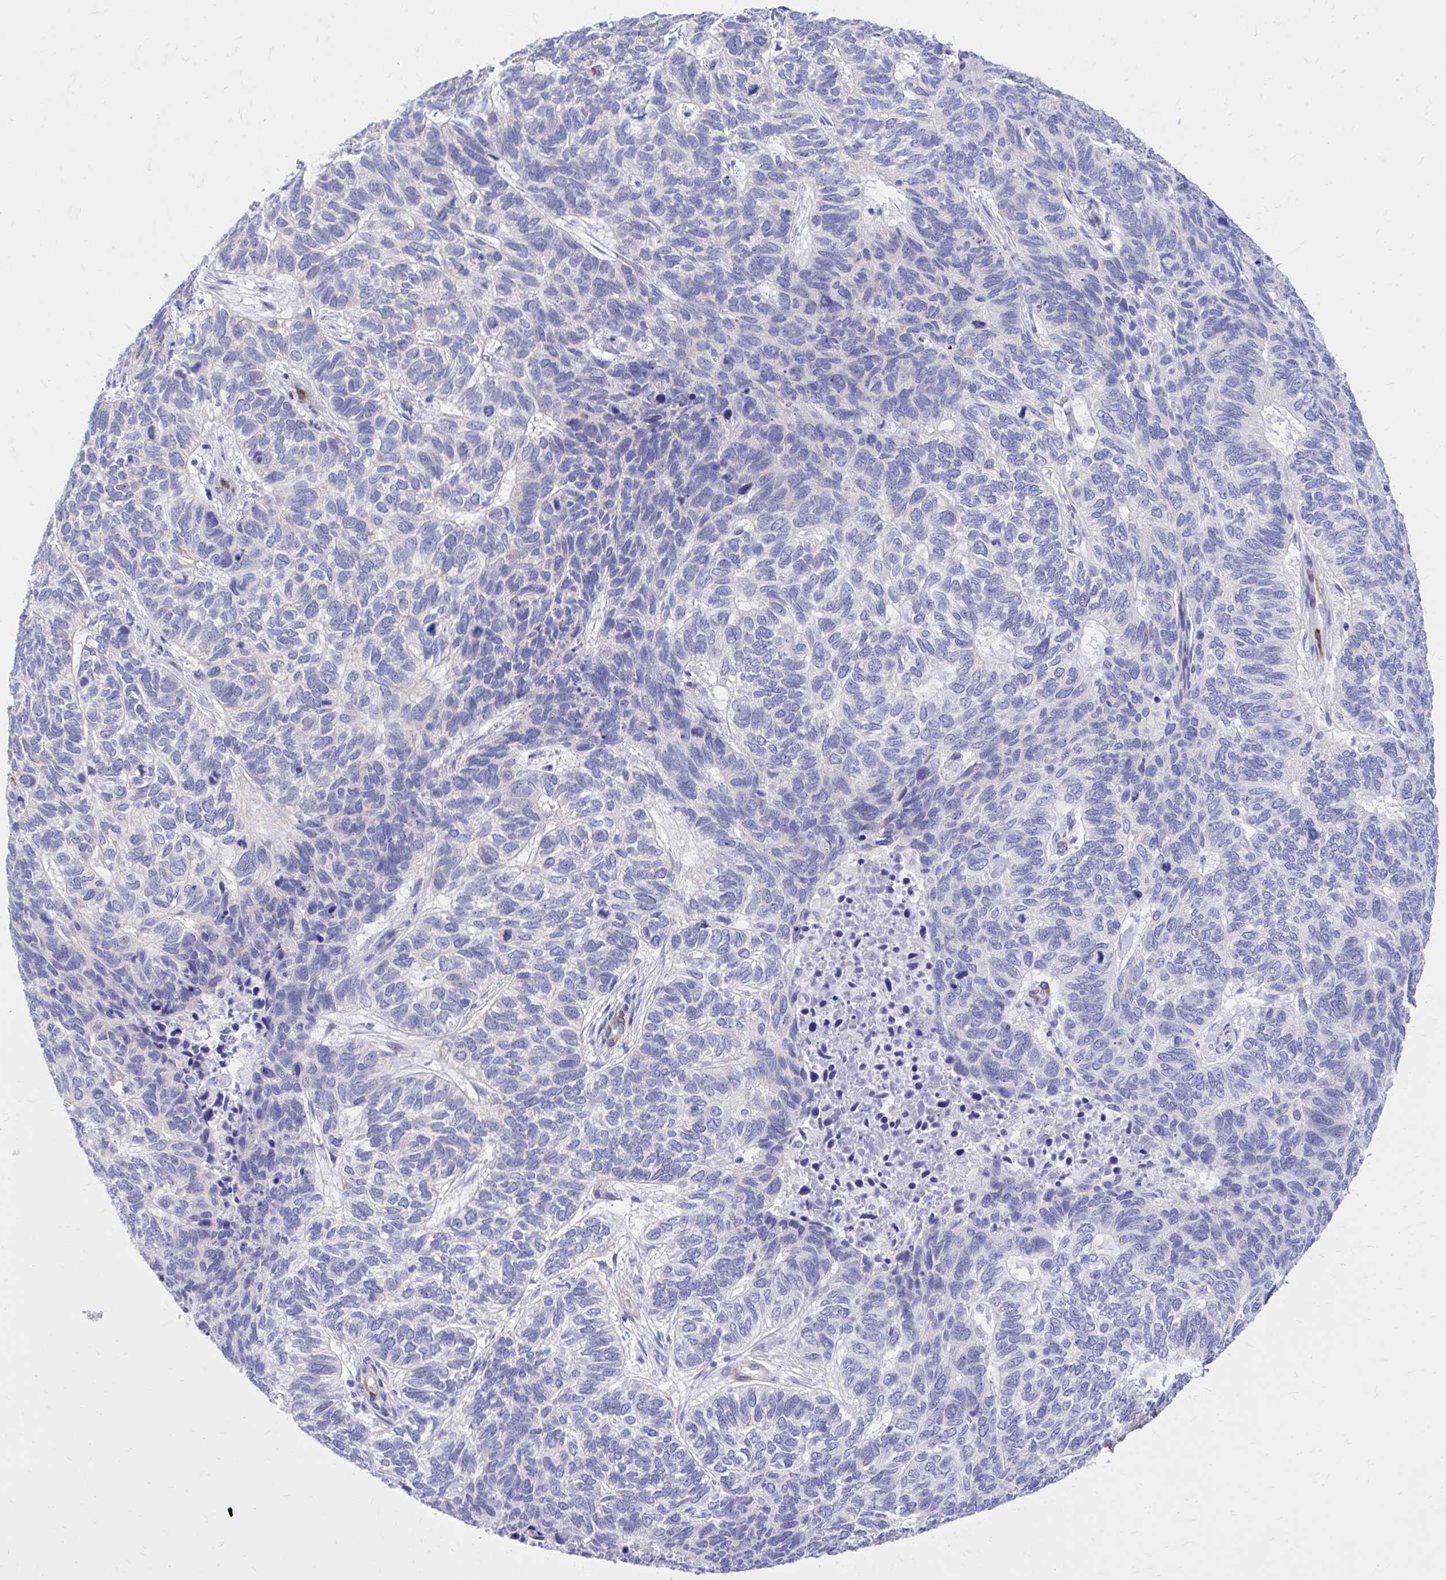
{"staining": {"intensity": "negative", "quantity": "none", "location": "none"}, "tissue": "skin cancer", "cell_type": "Tumor cells", "image_type": "cancer", "snomed": [{"axis": "morphology", "description": "Basal cell carcinoma"}, {"axis": "topography", "description": "Skin"}], "caption": "IHC photomicrograph of neoplastic tissue: human skin cancer (basal cell carcinoma) stained with DAB exhibits no significant protein expression in tumor cells.", "gene": "EPB41L1", "patient": {"sex": "female", "age": 65}}